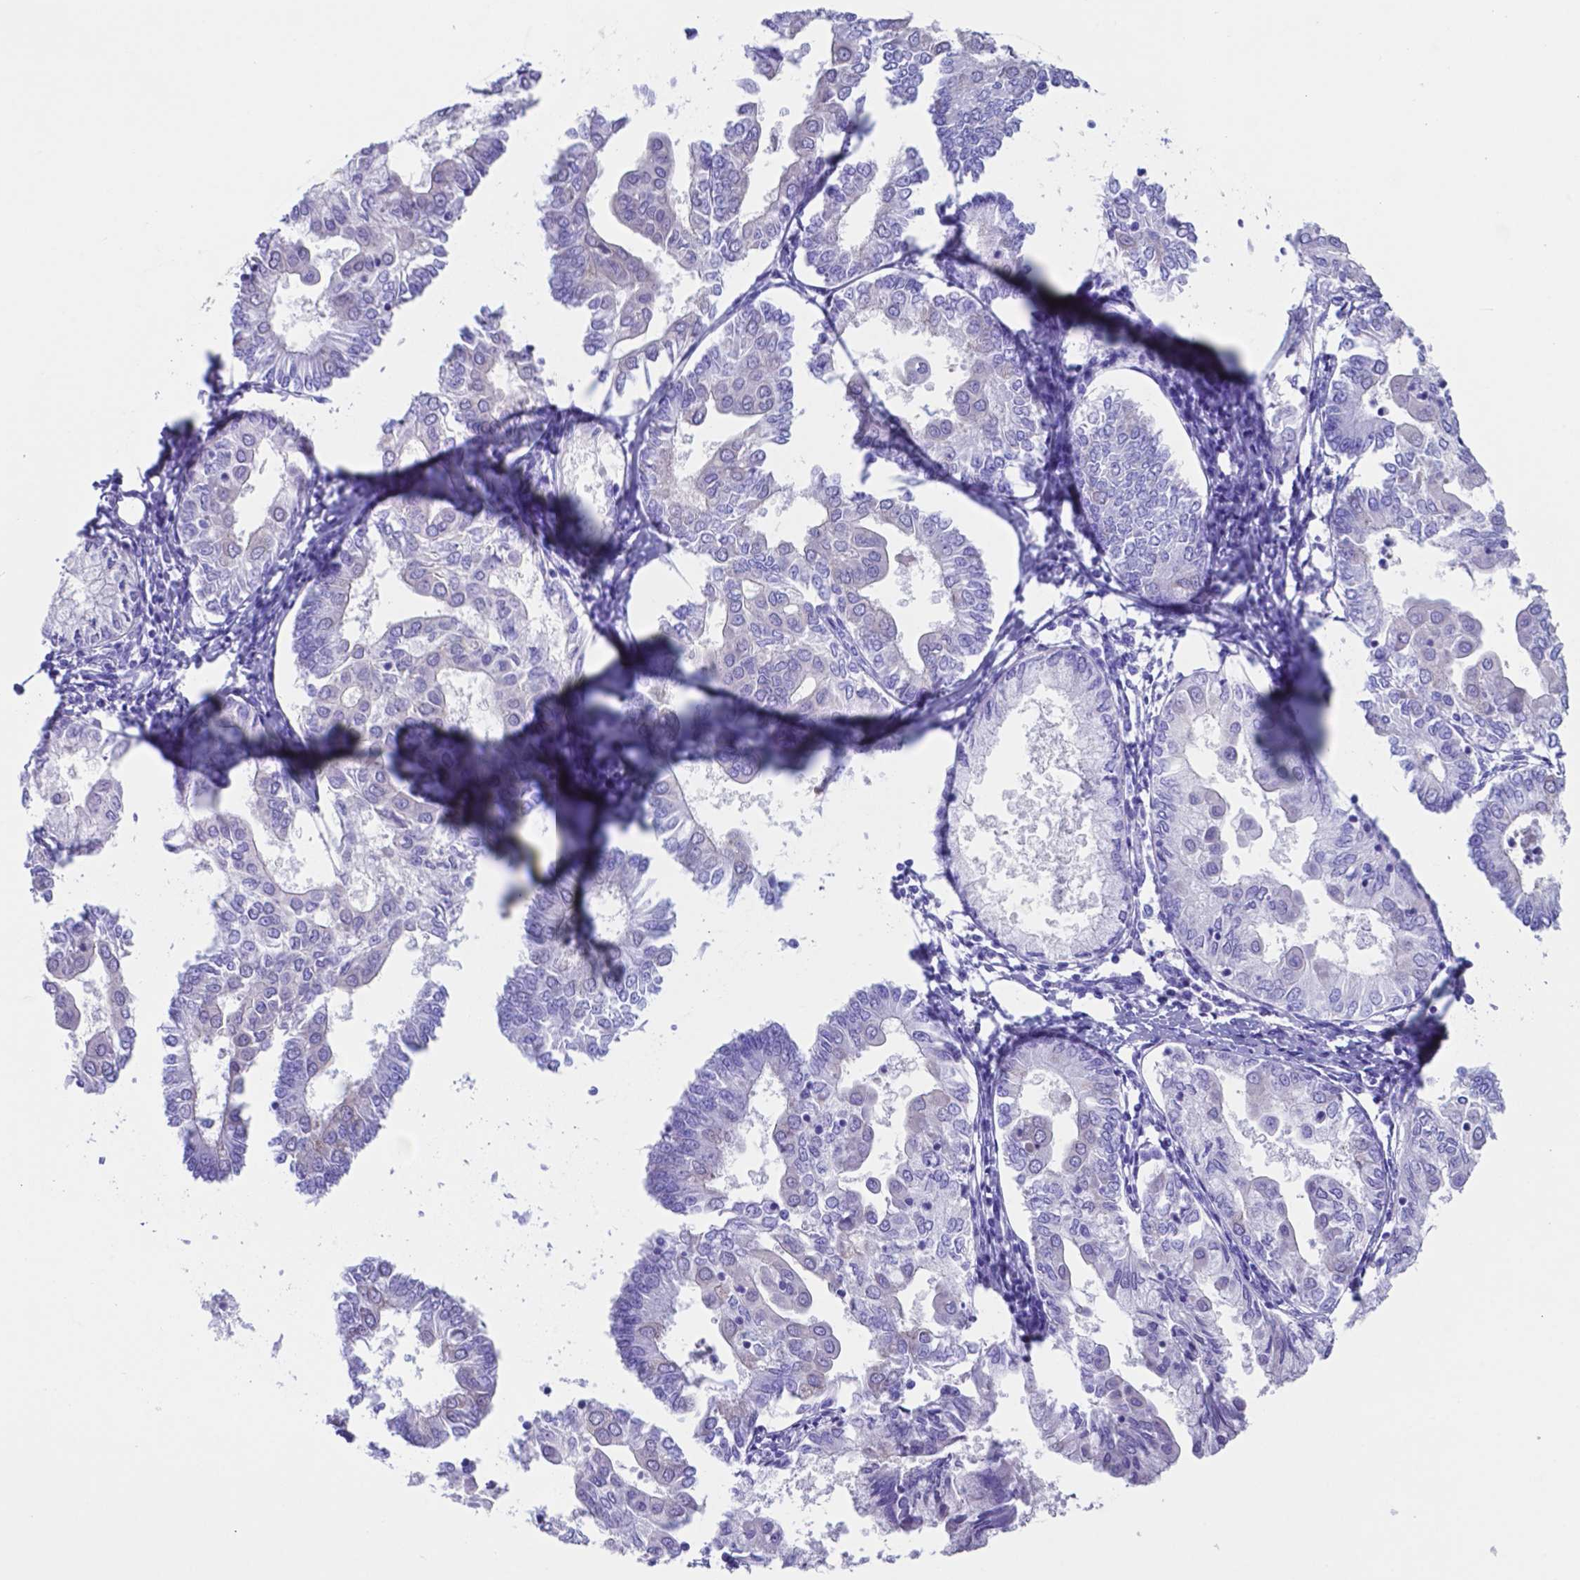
{"staining": {"intensity": "negative", "quantity": "none", "location": "none"}, "tissue": "endometrial cancer", "cell_type": "Tumor cells", "image_type": "cancer", "snomed": [{"axis": "morphology", "description": "Adenocarcinoma, NOS"}, {"axis": "topography", "description": "Endometrium"}], "caption": "Endometrial cancer (adenocarcinoma) stained for a protein using immunohistochemistry (IHC) shows no staining tumor cells.", "gene": "DNAAF8", "patient": {"sex": "female", "age": 68}}